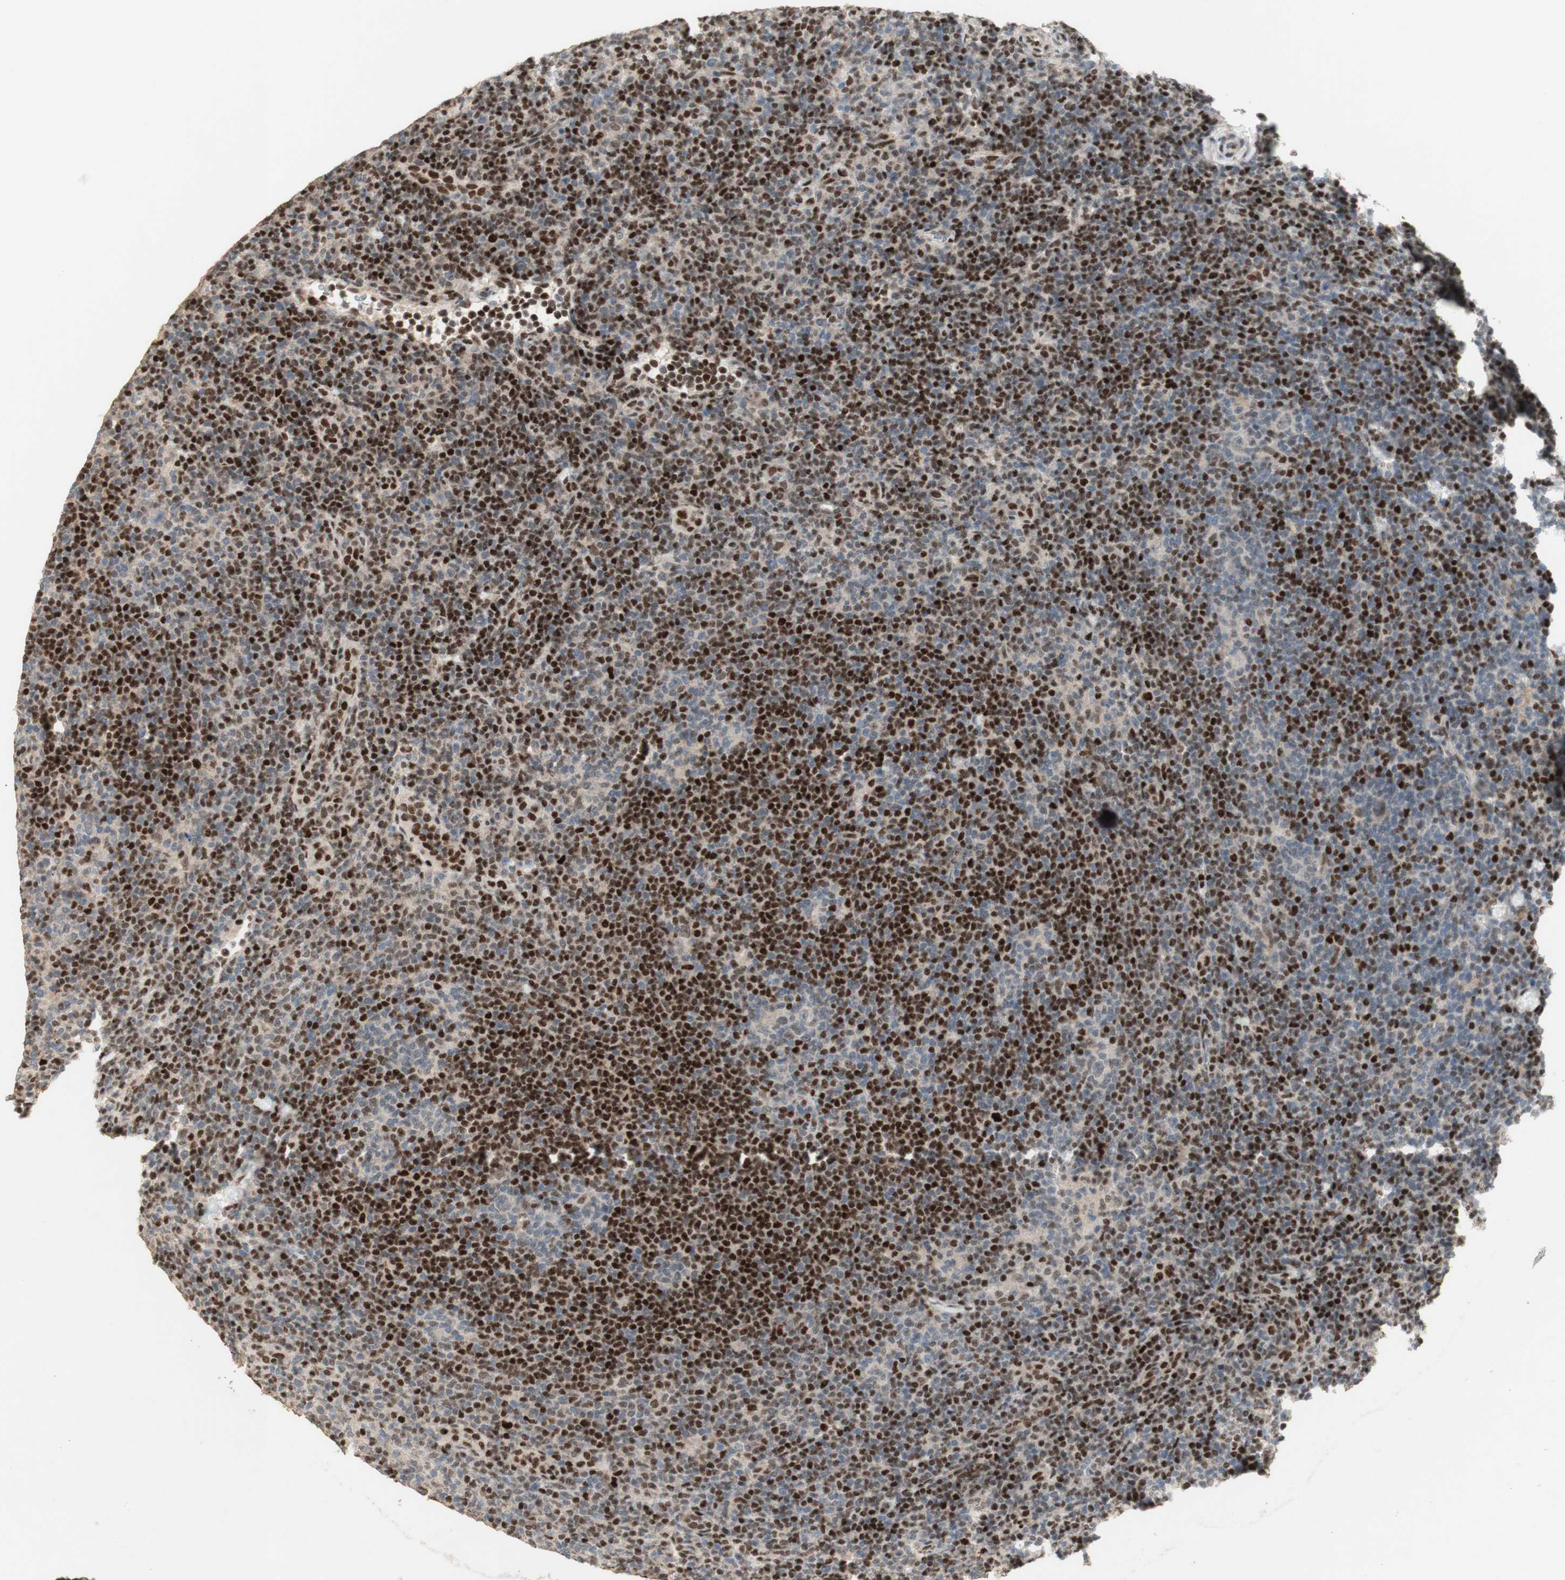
{"staining": {"intensity": "negative", "quantity": "none", "location": "none"}, "tissue": "lymphoma", "cell_type": "Tumor cells", "image_type": "cancer", "snomed": [{"axis": "morphology", "description": "Hodgkin's disease, NOS"}, {"axis": "topography", "description": "Lymph node"}], "caption": "High power microscopy image of an IHC photomicrograph of lymphoma, revealing no significant positivity in tumor cells. The staining was performed using DAB to visualize the protein expression in brown, while the nuclei were stained in blue with hematoxylin (Magnification: 20x).", "gene": "FOXP1", "patient": {"sex": "female", "age": 57}}